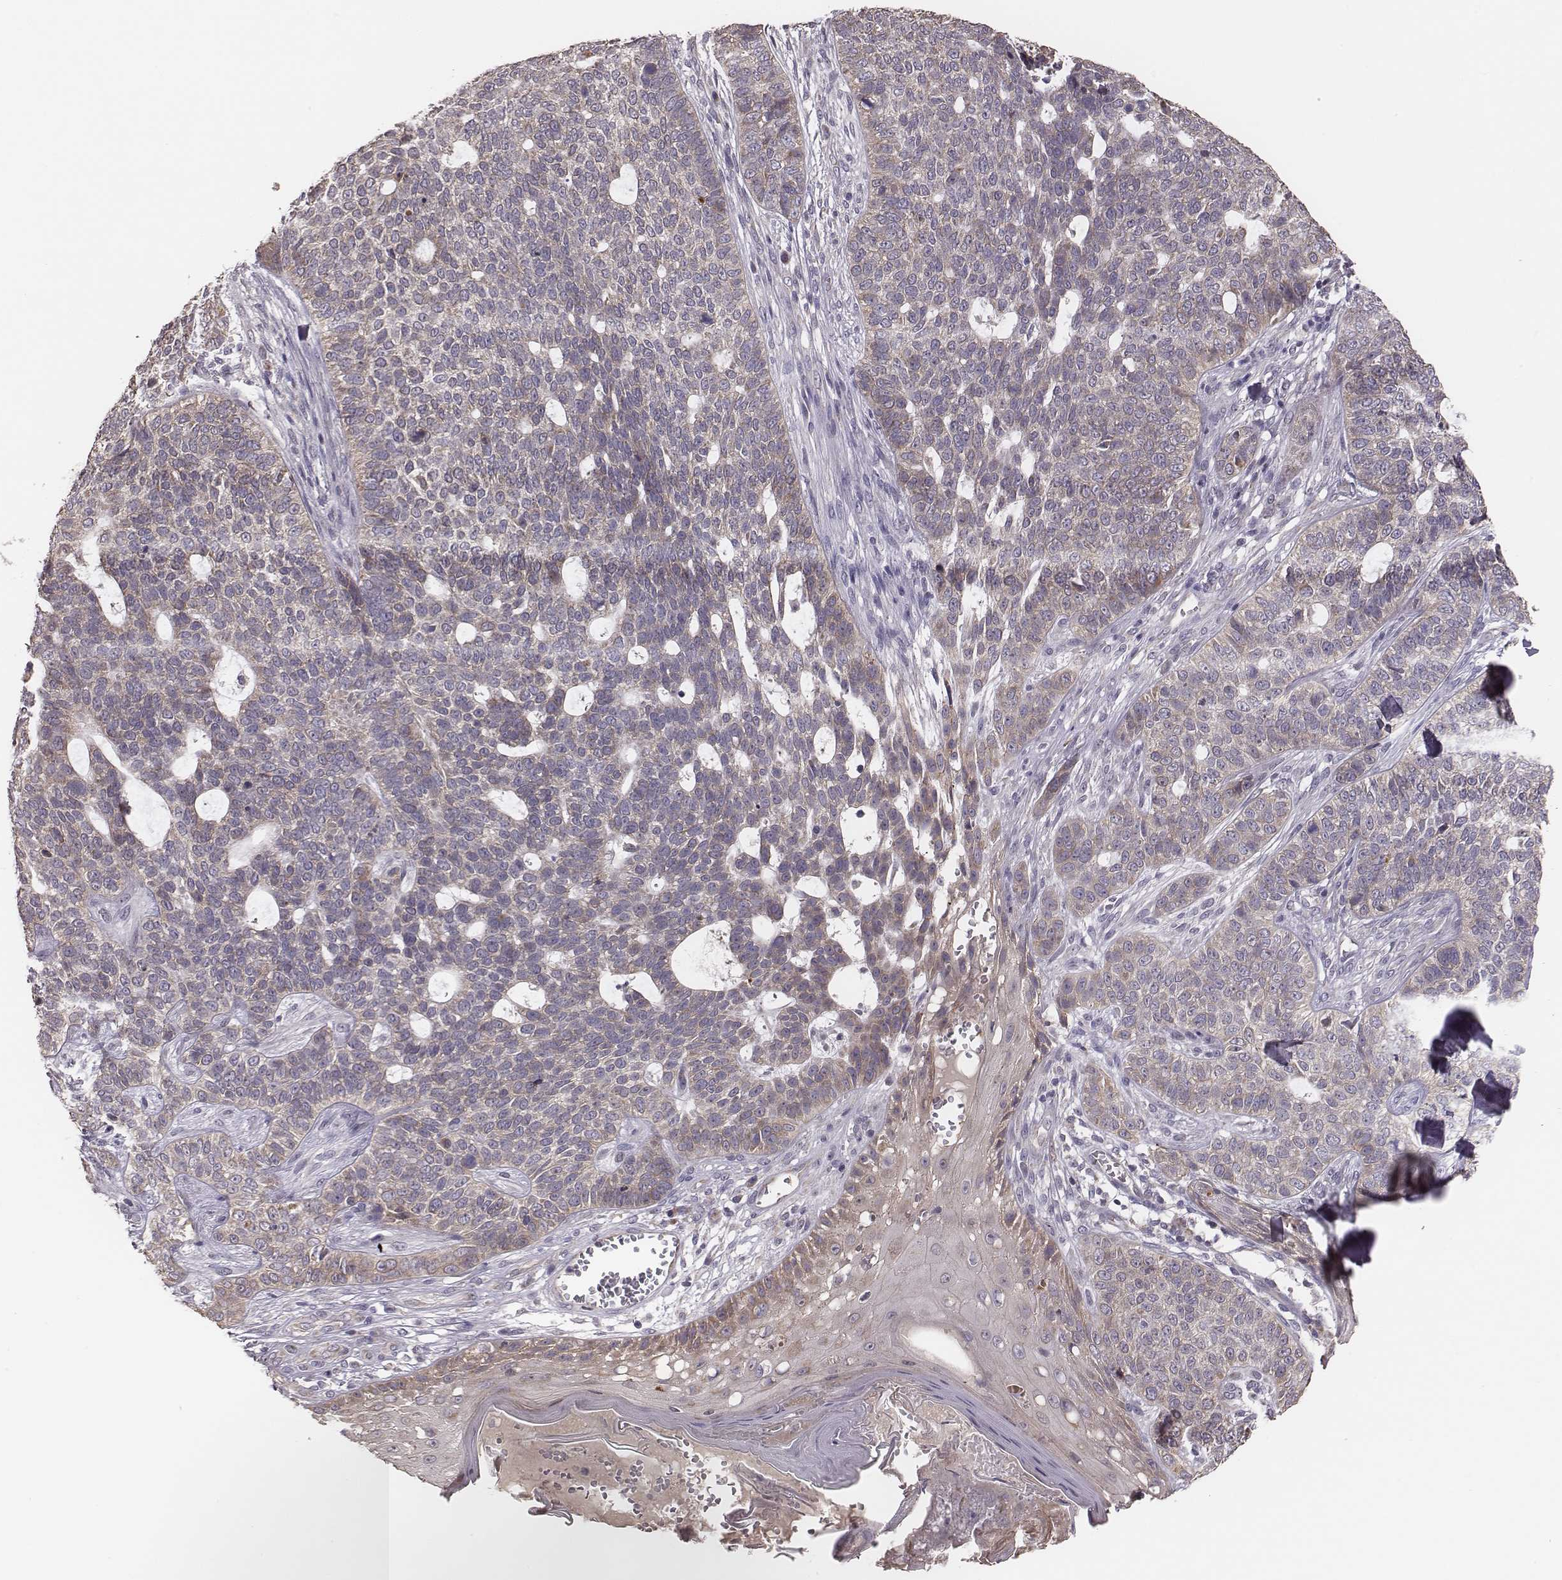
{"staining": {"intensity": "weak", "quantity": ">75%", "location": "cytoplasmic/membranous"}, "tissue": "skin cancer", "cell_type": "Tumor cells", "image_type": "cancer", "snomed": [{"axis": "morphology", "description": "Basal cell carcinoma"}, {"axis": "topography", "description": "Skin"}], "caption": "Skin basal cell carcinoma stained with immunohistochemistry exhibits weak cytoplasmic/membranous staining in approximately >75% of tumor cells.", "gene": "HAVCR1", "patient": {"sex": "female", "age": 69}}